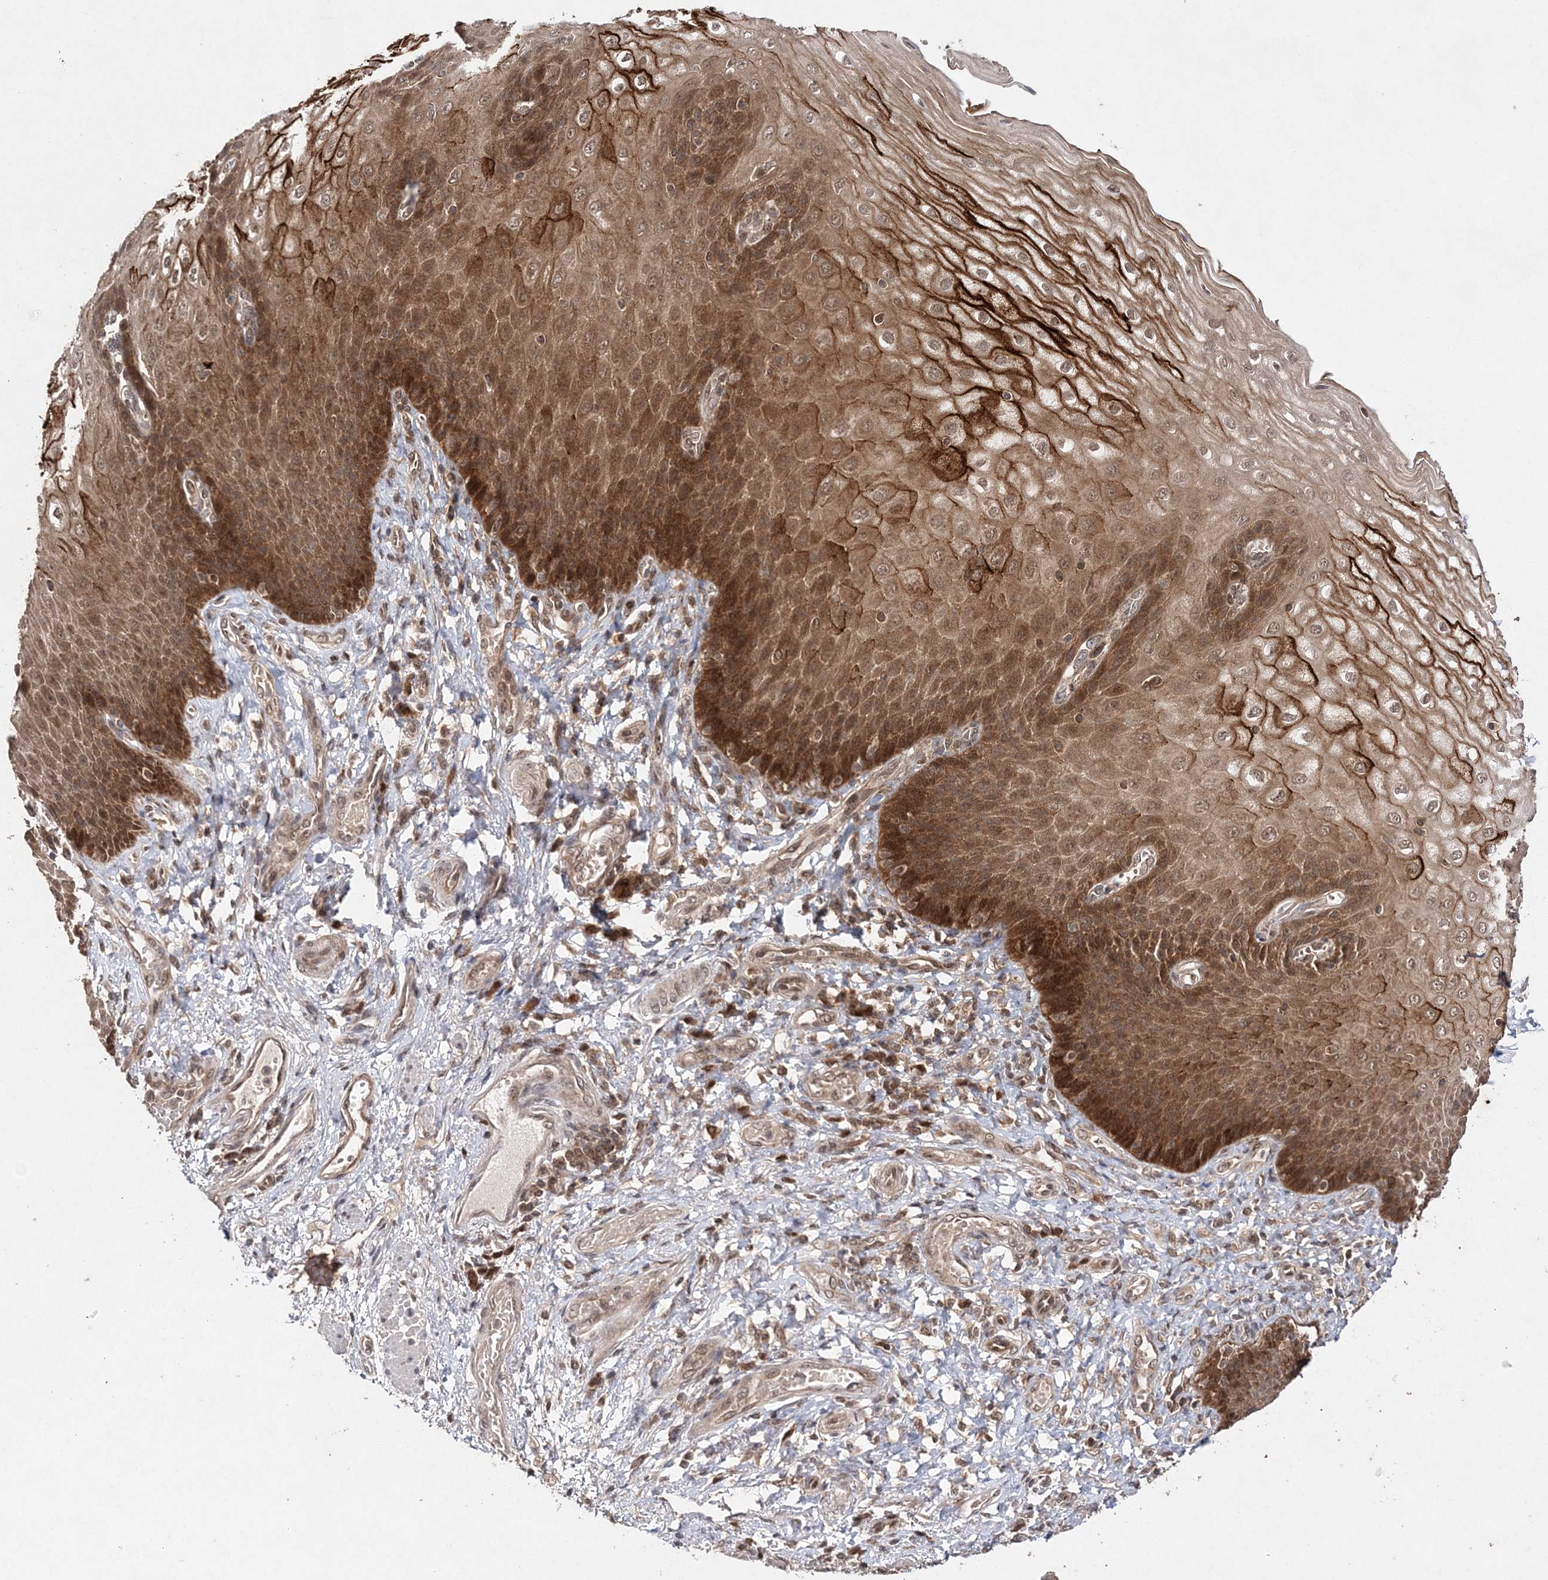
{"staining": {"intensity": "moderate", "quantity": ">75%", "location": "cytoplasmic/membranous,nuclear"}, "tissue": "esophagus", "cell_type": "Squamous epithelial cells", "image_type": "normal", "snomed": [{"axis": "morphology", "description": "Normal tissue, NOS"}, {"axis": "topography", "description": "Esophagus"}], "caption": "Immunohistochemical staining of unremarkable esophagus displays medium levels of moderate cytoplasmic/membranous,nuclear positivity in about >75% of squamous epithelial cells.", "gene": "NIF3L1", "patient": {"sex": "male", "age": 54}}